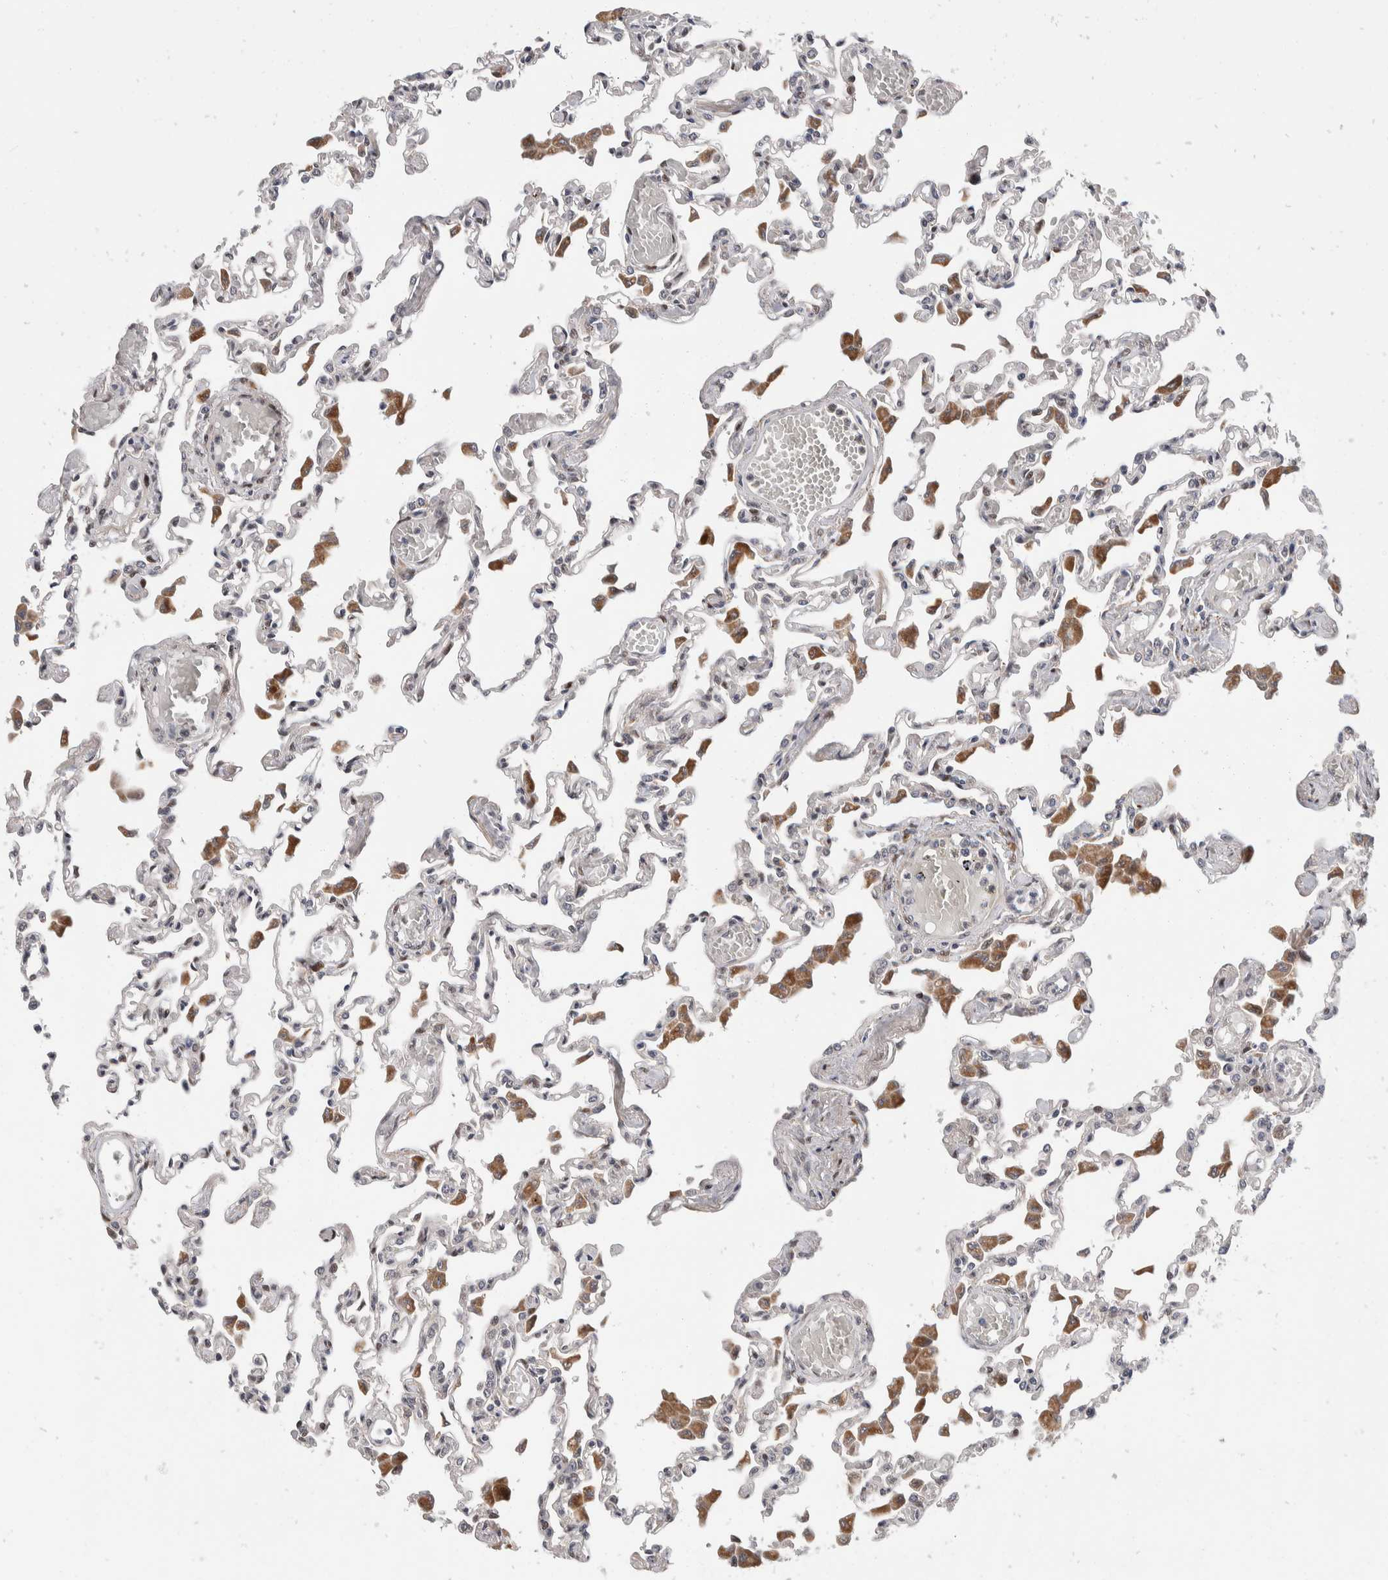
{"staining": {"intensity": "weak", "quantity": "<25%", "location": "nuclear"}, "tissue": "lung", "cell_type": "Alveolar cells", "image_type": "normal", "snomed": [{"axis": "morphology", "description": "Normal tissue, NOS"}, {"axis": "topography", "description": "Bronchus"}, {"axis": "topography", "description": "Lung"}], "caption": "This is an immunohistochemistry histopathology image of normal human lung. There is no expression in alveolar cells.", "gene": "ZNF703", "patient": {"sex": "female", "age": 49}}